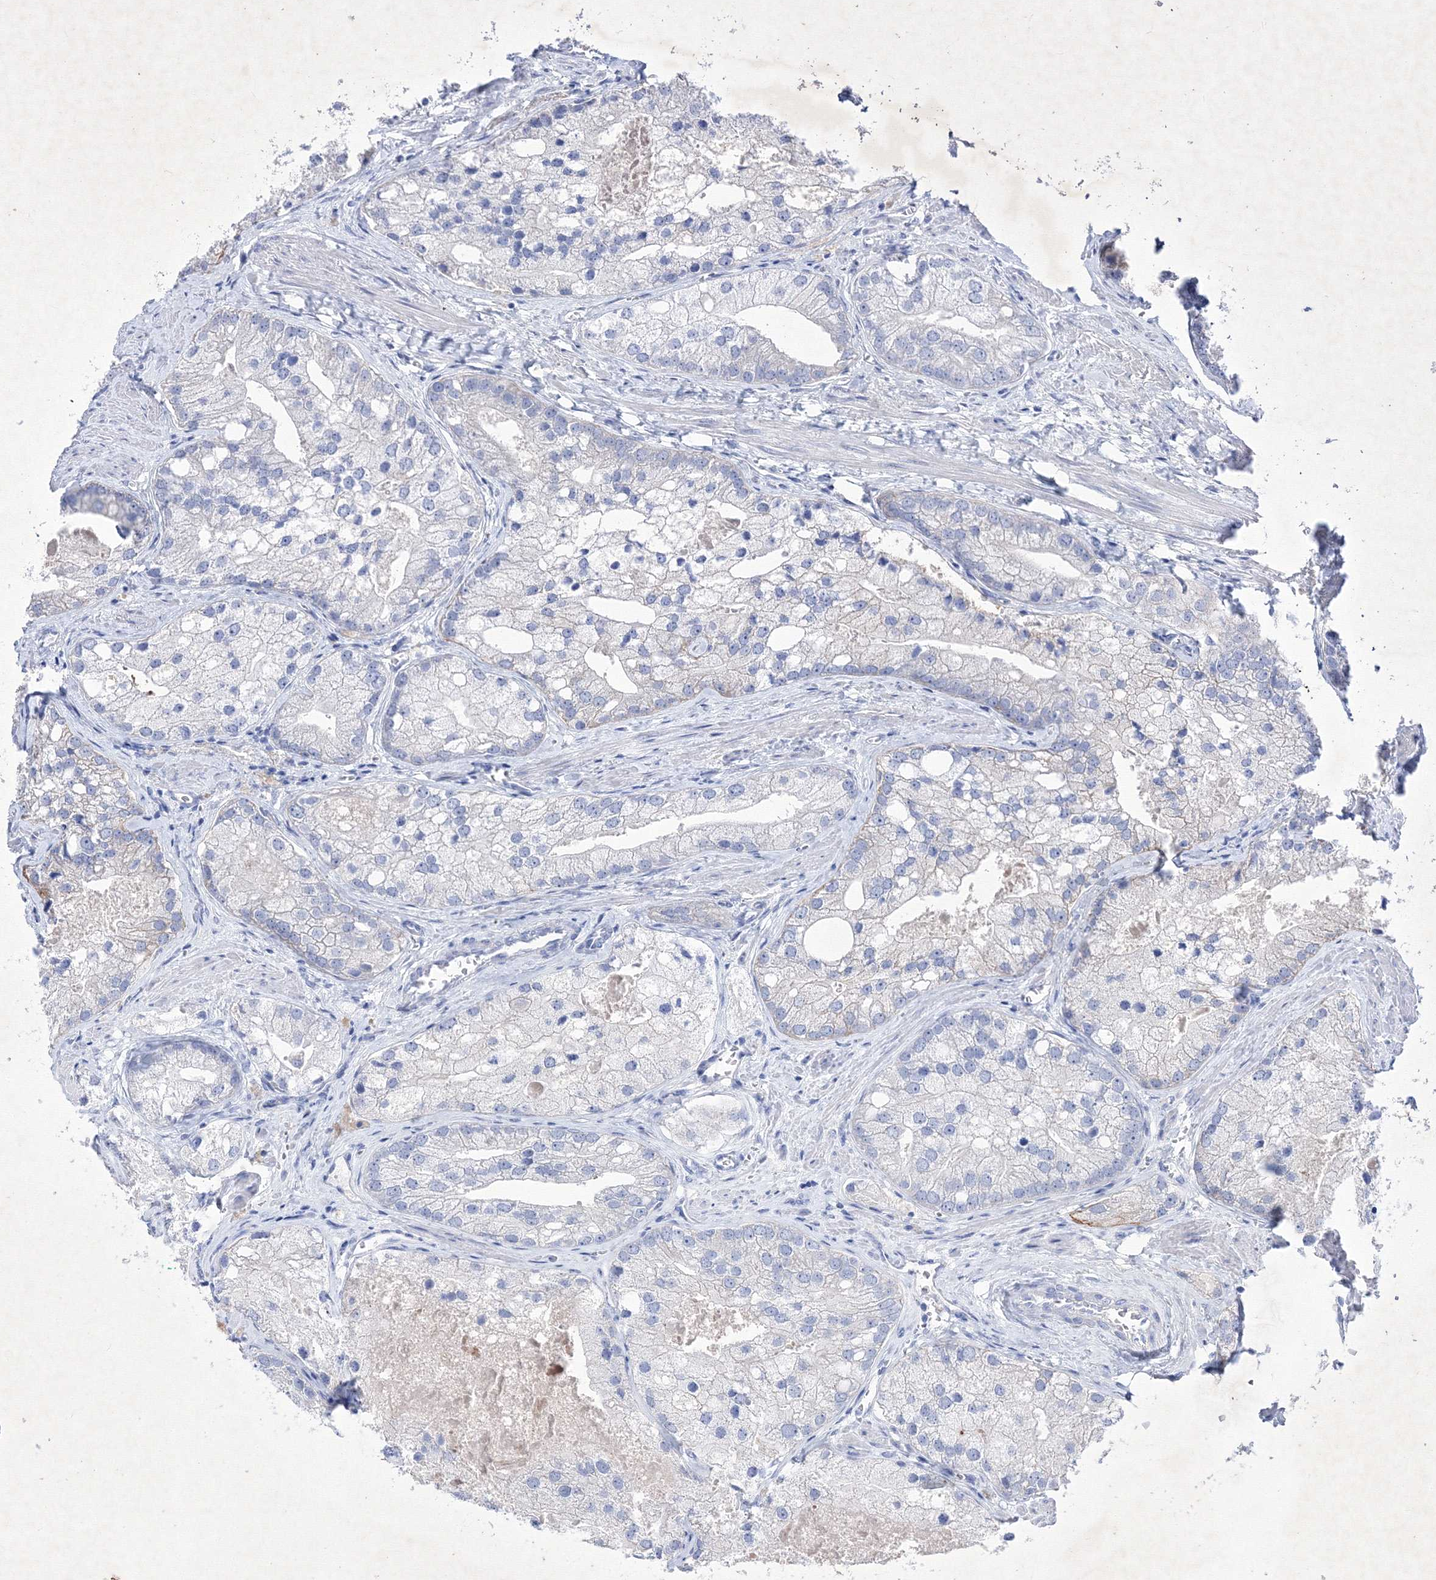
{"staining": {"intensity": "negative", "quantity": "none", "location": "none"}, "tissue": "prostate cancer", "cell_type": "Tumor cells", "image_type": "cancer", "snomed": [{"axis": "morphology", "description": "Adenocarcinoma, Low grade"}, {"axis": "topography", "description": "Prostate"}], "caption": "Protein analysis of adenocarcinoma (low-grade) (prostate) exhibits no significant staining in tumor cells.", "gene": "GPN1", "patient": {"sex": "male", "age": 69}}